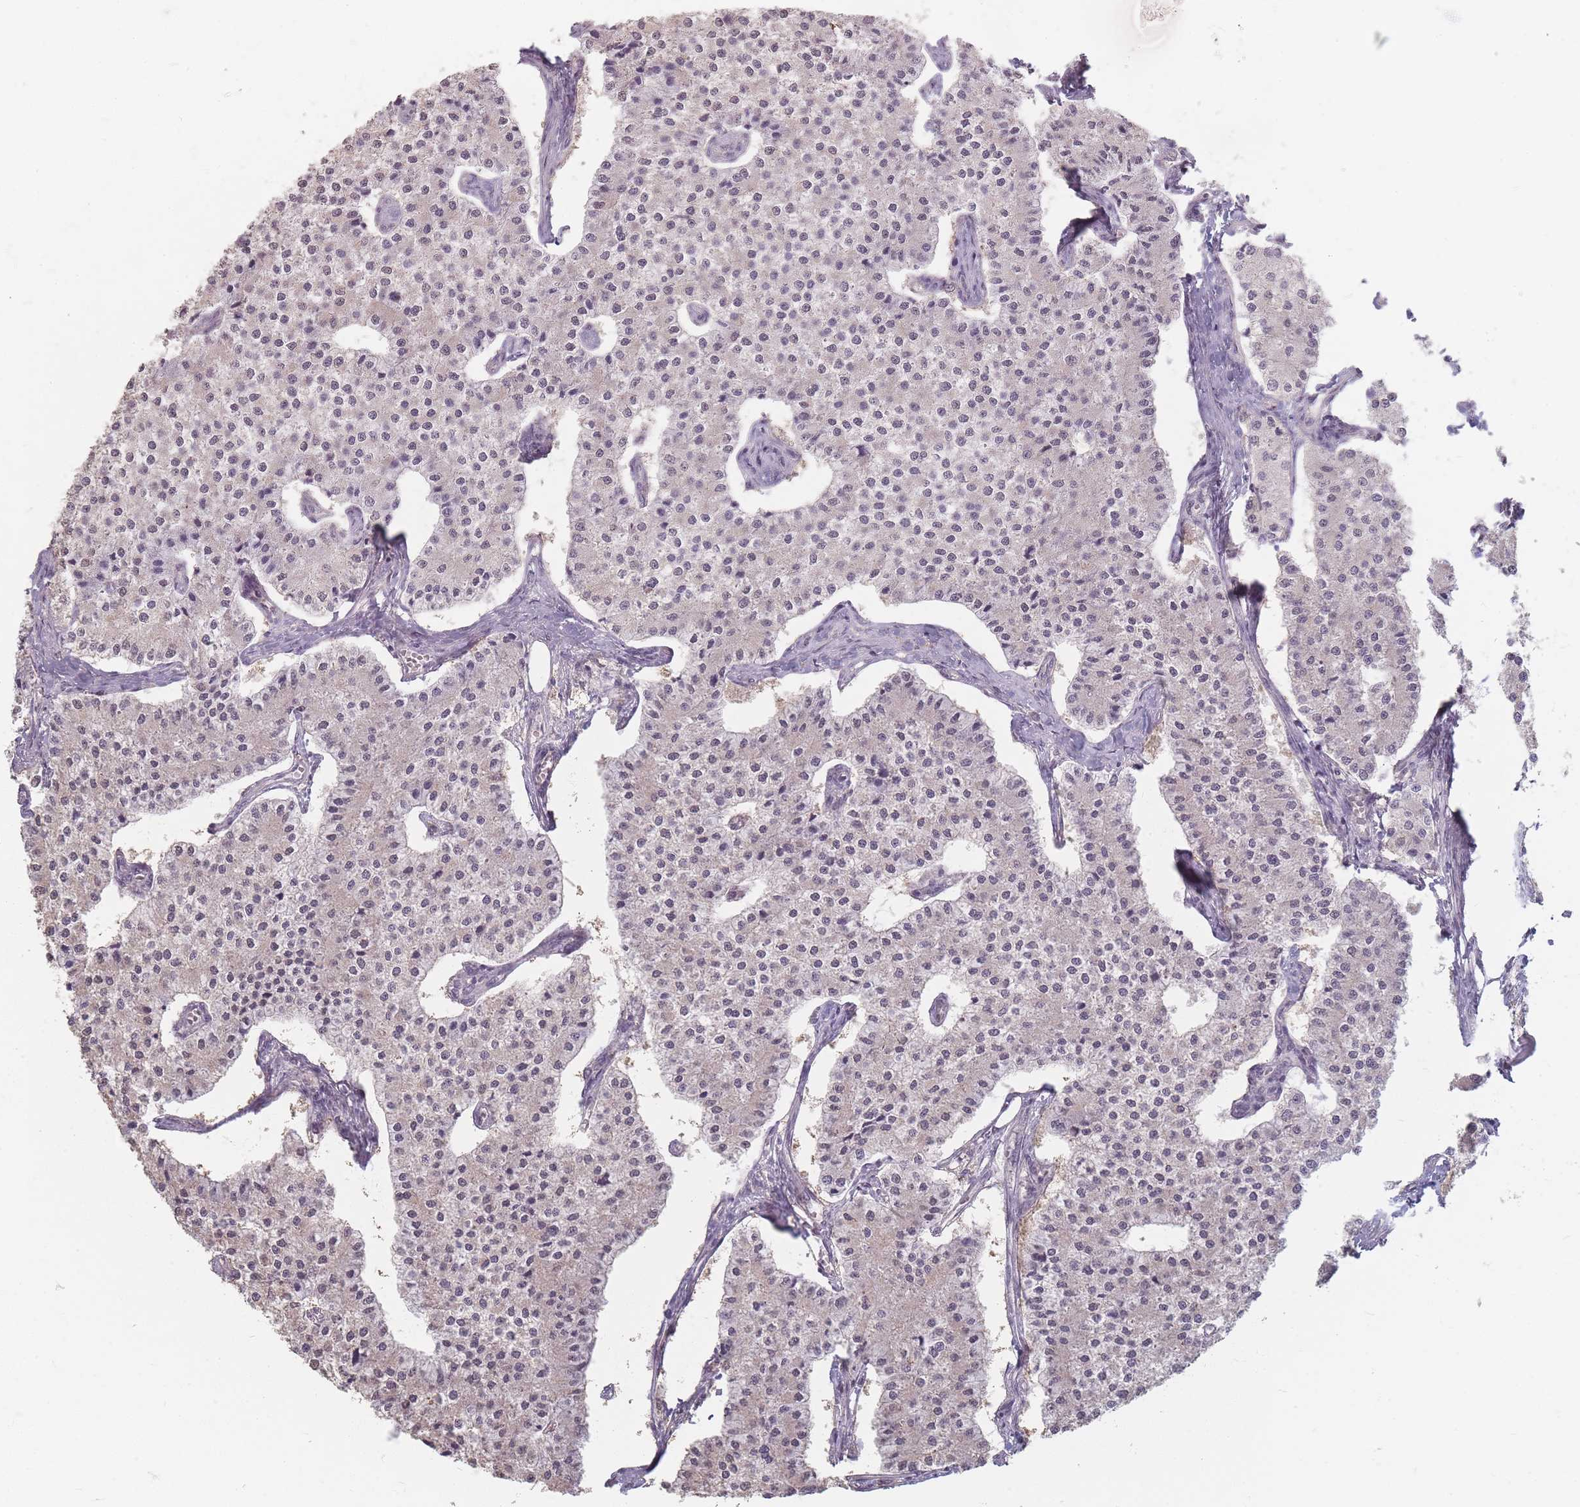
{"staining": {"intensity": "negative", "quantity": "none", "location": "none"}, "tissue": "carcinoid", "cell_type": "Tumor cells", "image_type": "cancer", "snomed": [{"axis": "morphology", "description": "Carcinoid, malignant, NOS"}, {"axis": "topography", "description": "Colon"}], "caption": "Tumor cells show no significant protein expression in malignant carcinoid.", "gene": "RFTN1", "patient": {"sex": "female", "age": 52}}